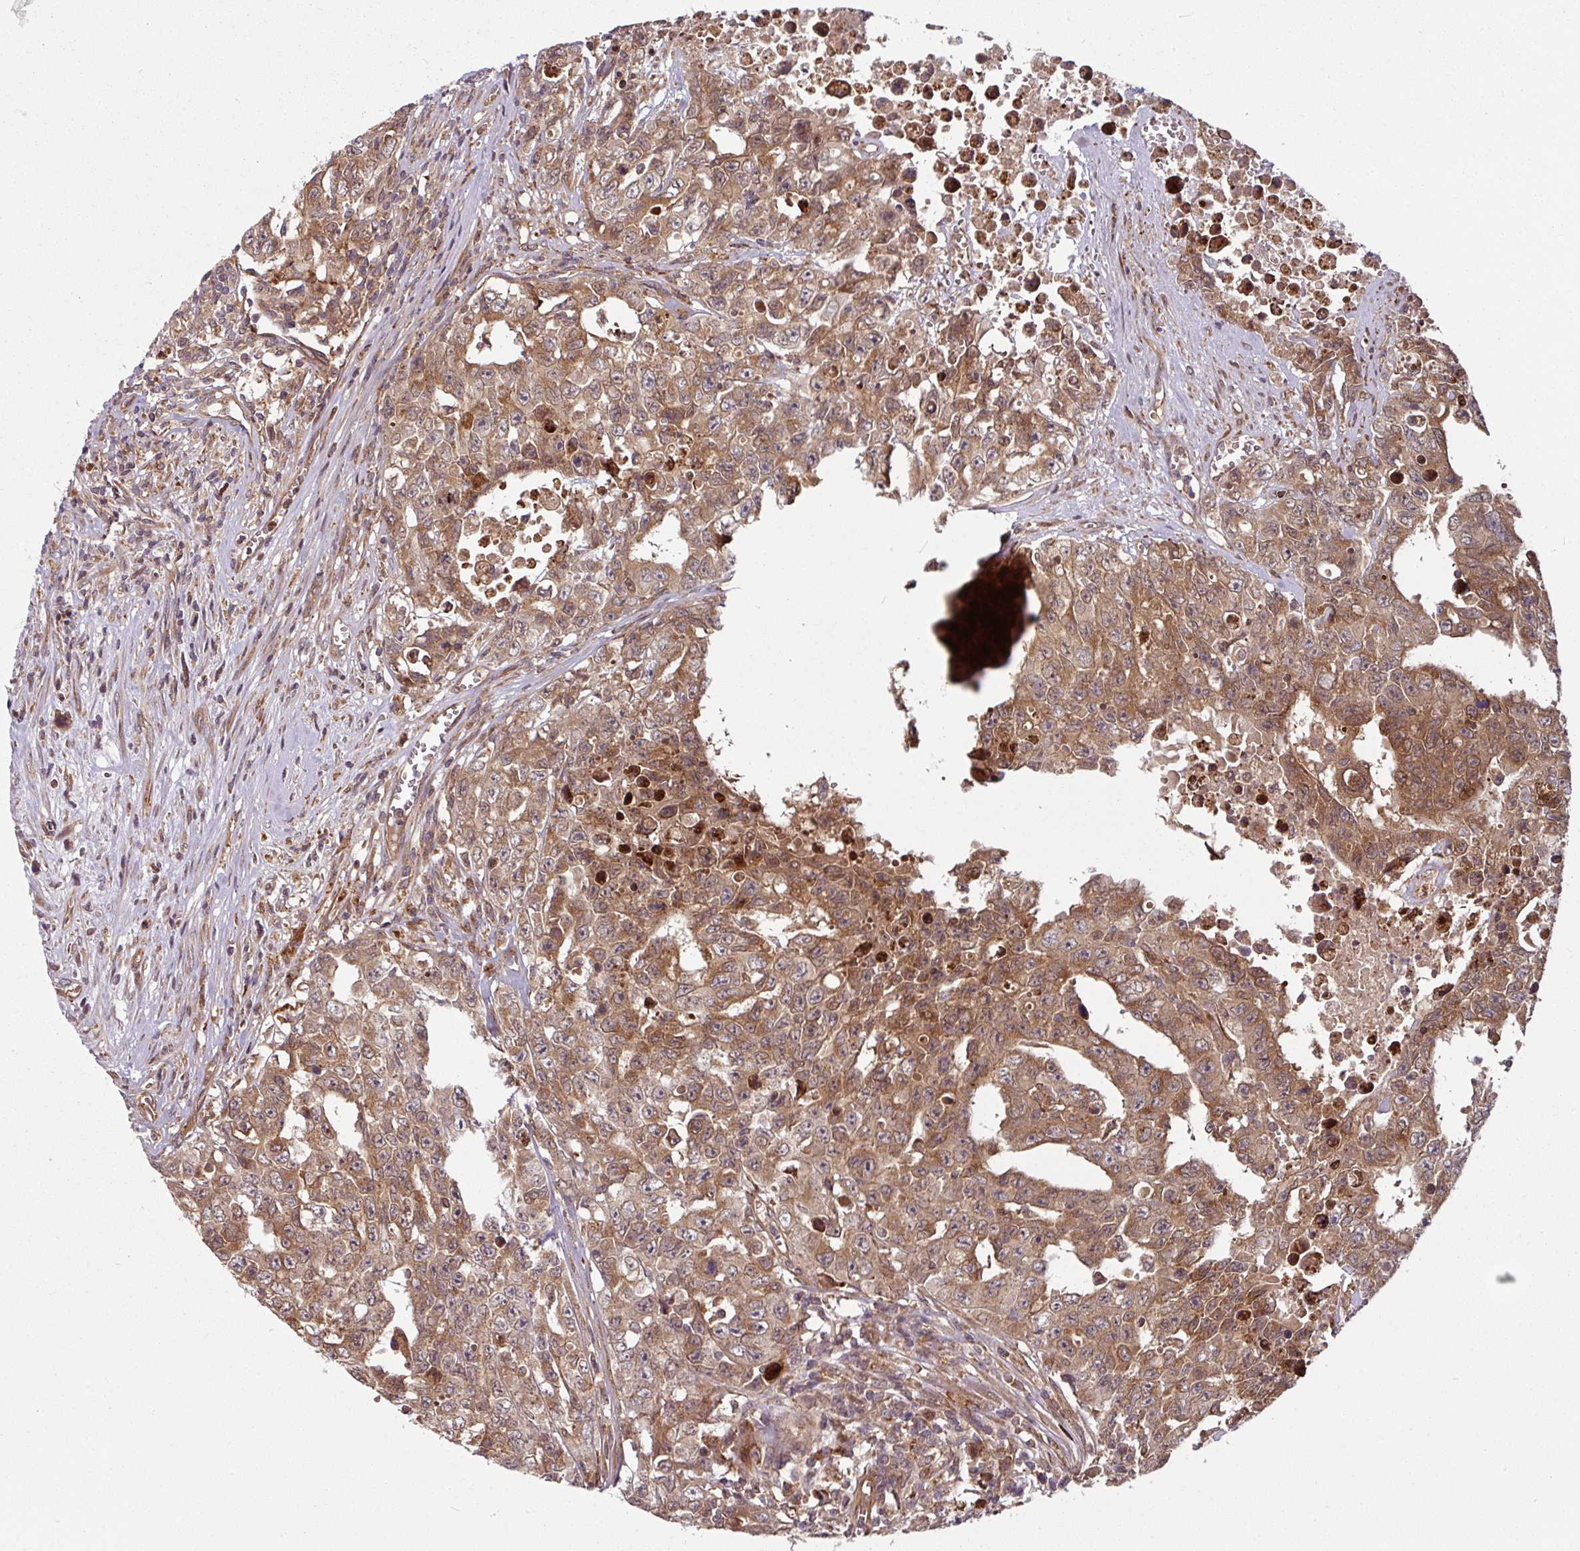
{"staining": {"intensity": "moderate", "quantity": ">75%", "location": "cytoplasmic/membranous"}, "tissue": "testis cancer", "cell_type": "Tumor cells", "image_type": "cancer", "snomed": [{"axis": "morphology", "description": "Carcinoma, Embryonal, NOS"}, {"axis": "topography", "description": "Testis"}], "caption": "Immunohistochemical staining of human embryonal carcinoma (testis) reveals medium levels of moderate cytoplasmic/membranous protein positivity in about >75% of tumor cells.", "gene": "RAB5A", "patient": {"sex": "male", "age": 24}}